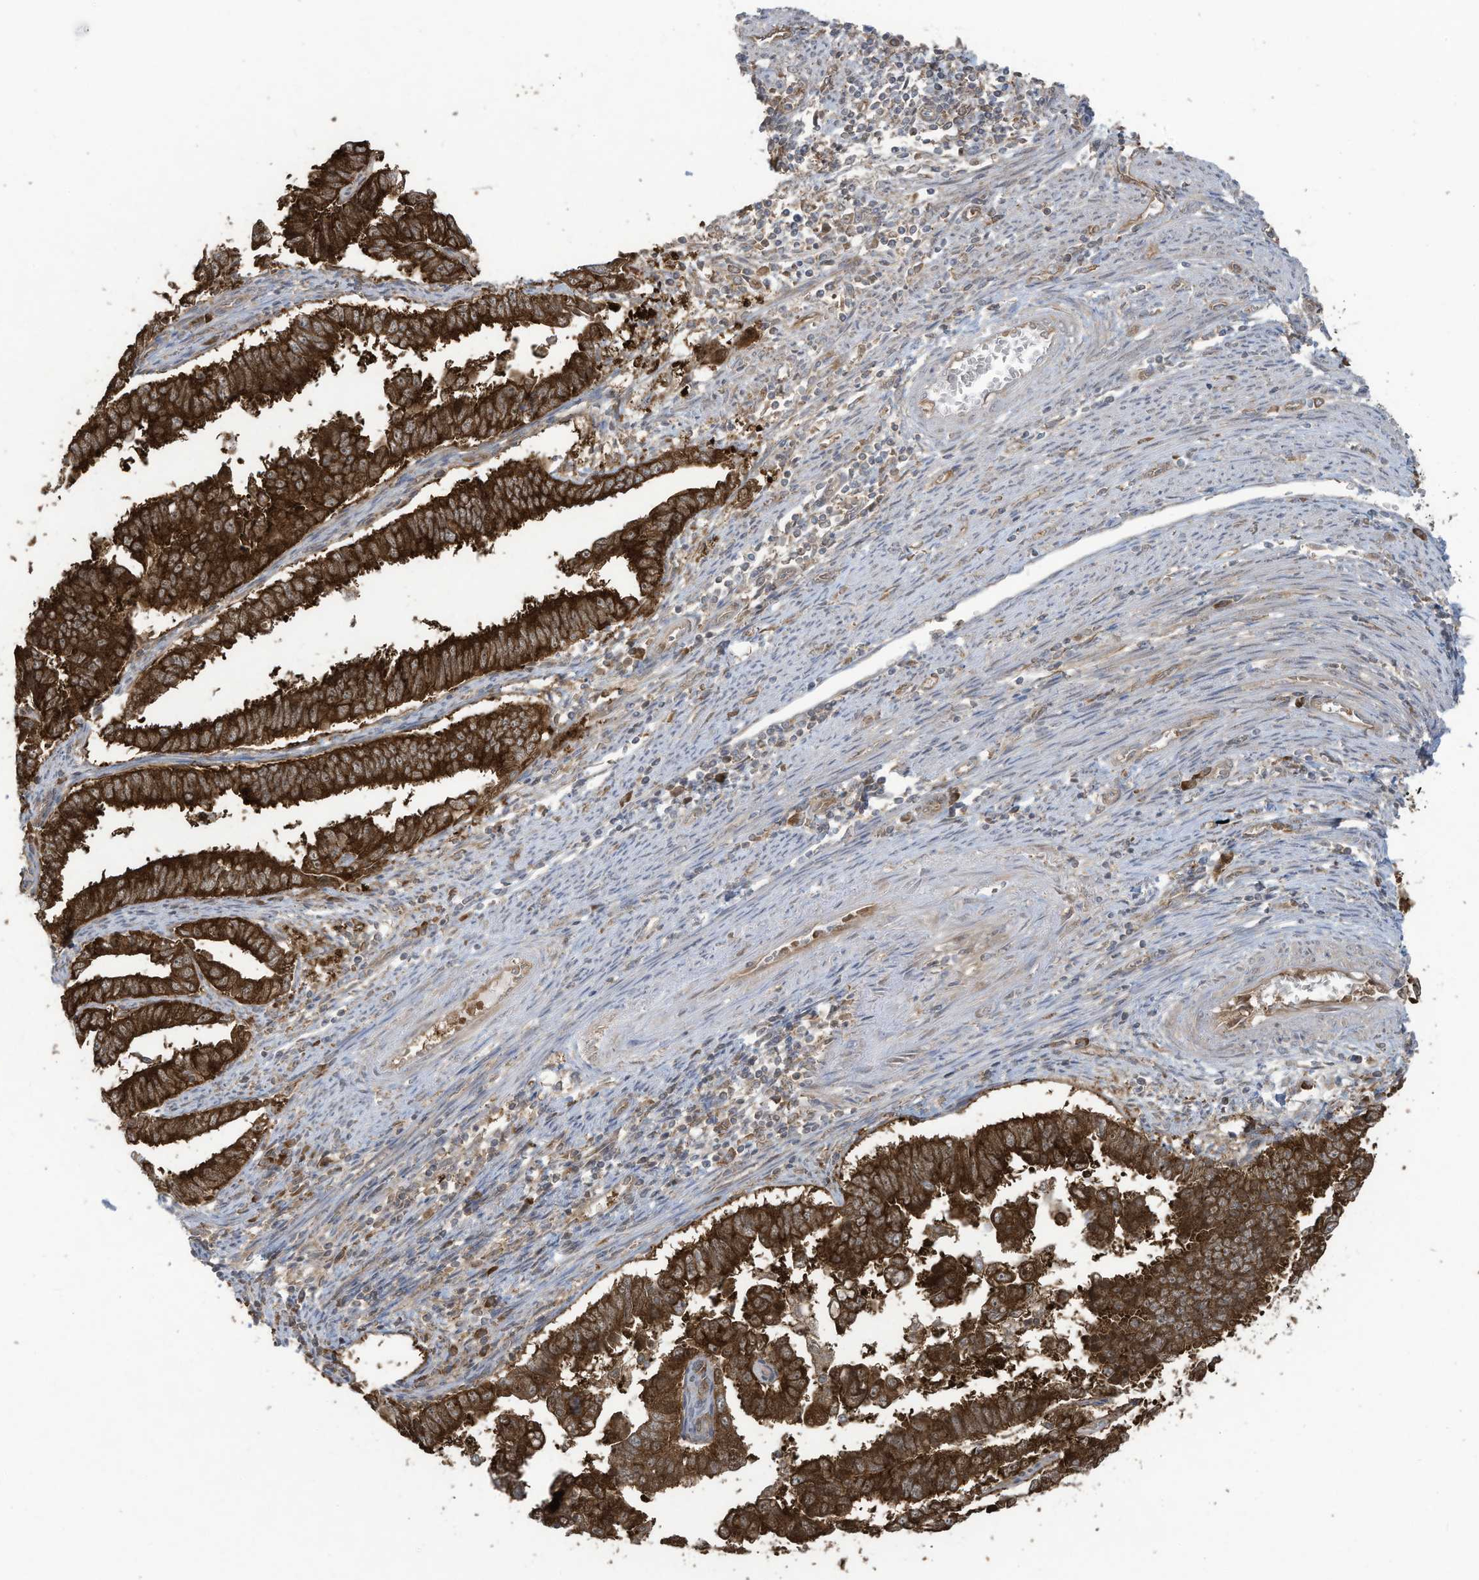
{"staining": {"intensity": "strong", "quantity": ">75%", "location": "cytoplasmic/membranous"}, "tissue": "endometrial cancer", "cell_type": "Tumor cells", "image_type": "cancer", "snomed": [{"axis": "morphology", "description": "Adenocarcinoma, NOS"}, {"axis": "topography", "description": "Endometrium"}], "caption": "An image showing strong cytoplasmic/membranous expression in approximately >75% of tumor cells in adenocarcinoma (endometrial), as visualized by brown immunohistochemical staining.", "gene": "OLA1", "patient": {"sex": "female", "age": 75}}